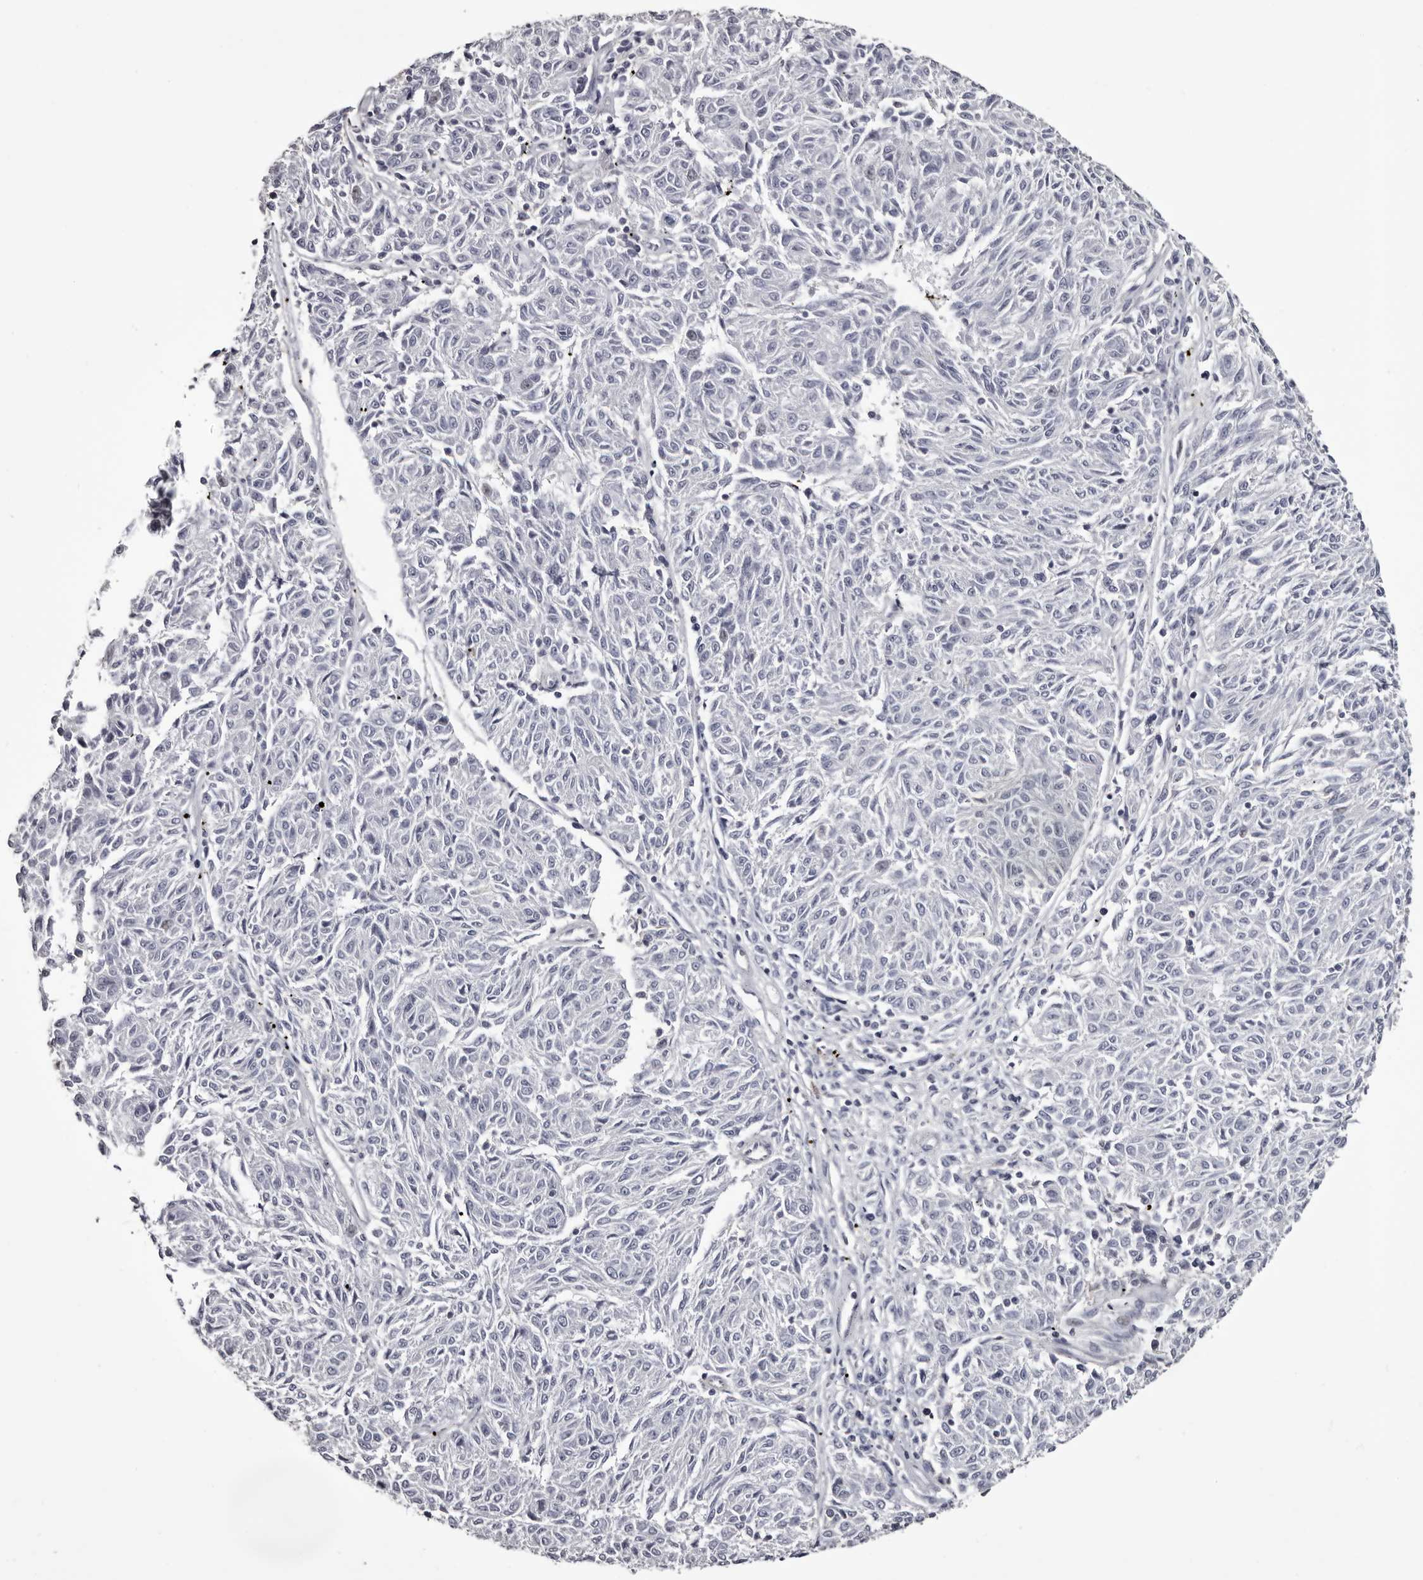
{"staining": {"intensity": "negative", "quantity": "none", "location": "none"}, "tissue": "melanoma", "cell_type": "Tumor cells", "image_type": "cancer", "snomed": [{"axis": "morphology", "description": "Malignant melanoma, NOS"}, {"axis": "topography", "description": "Skin"}], "caption": "Human malignant melanoma stained for a protein using IHC demonstrates no positivity in tumor cells.", "gene": "LAD1", "patient": {"sex": "female", "age": 72}}